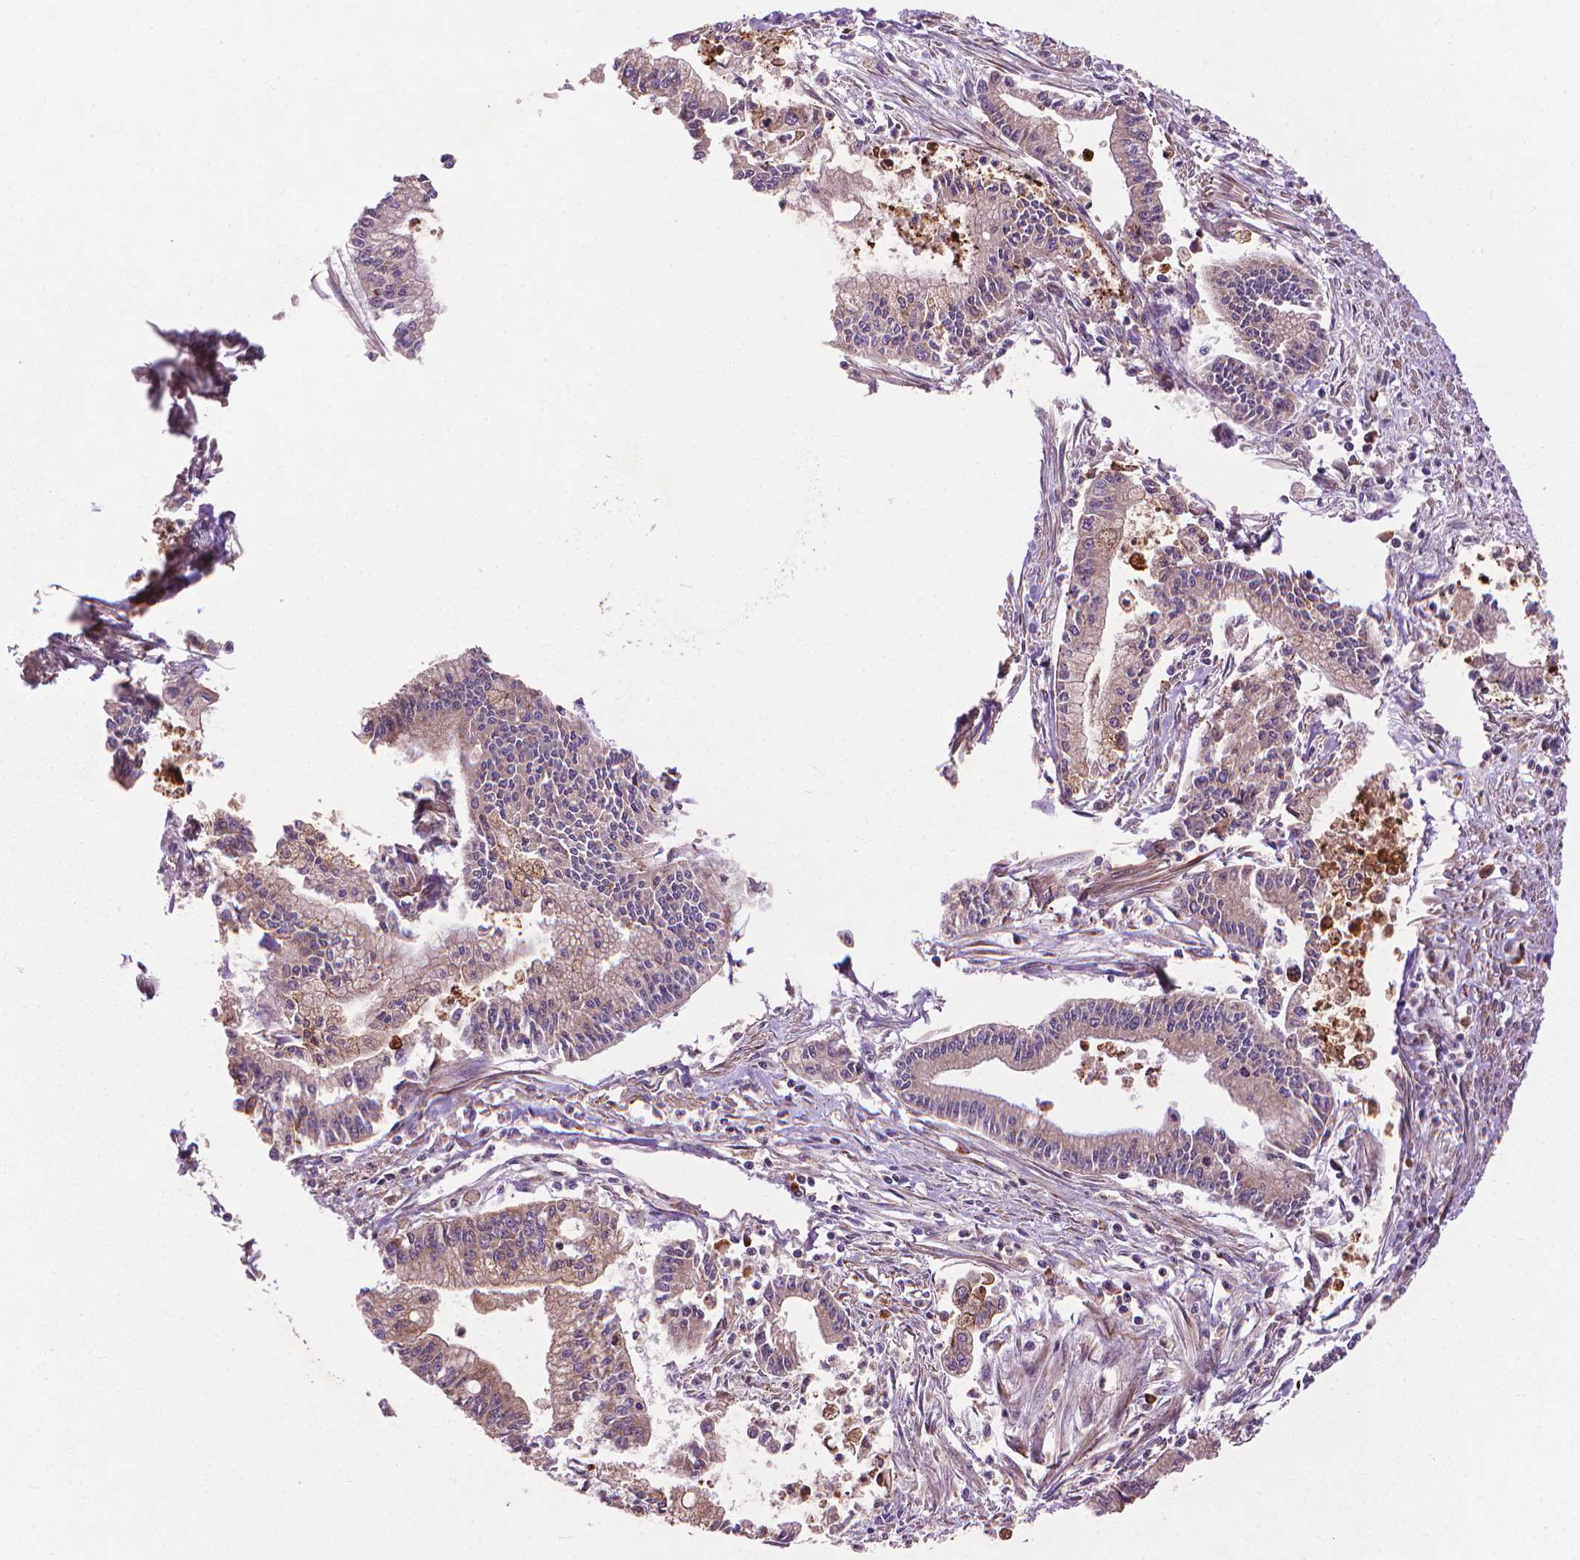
{"staining": {"intensity": "weak", "quantity": "25%-75%", "location": "cytoplasmic/membranous"}, "tissue": "pancreatic cancer", "cell_type": "Tumor cells", "image_type": "cancer", "snomed": [{"axis": "morphology", "description": "Adenocarcinoma, NOS"}, {"axis": "topography", "description": "Pancreas"}], "caption": "Human pancreatic adenocarcinoma stained with a protein marker shows weak staining in tumor cells.", "gene": "MYH14", "patient": {"sex": "female", "age": 65}}